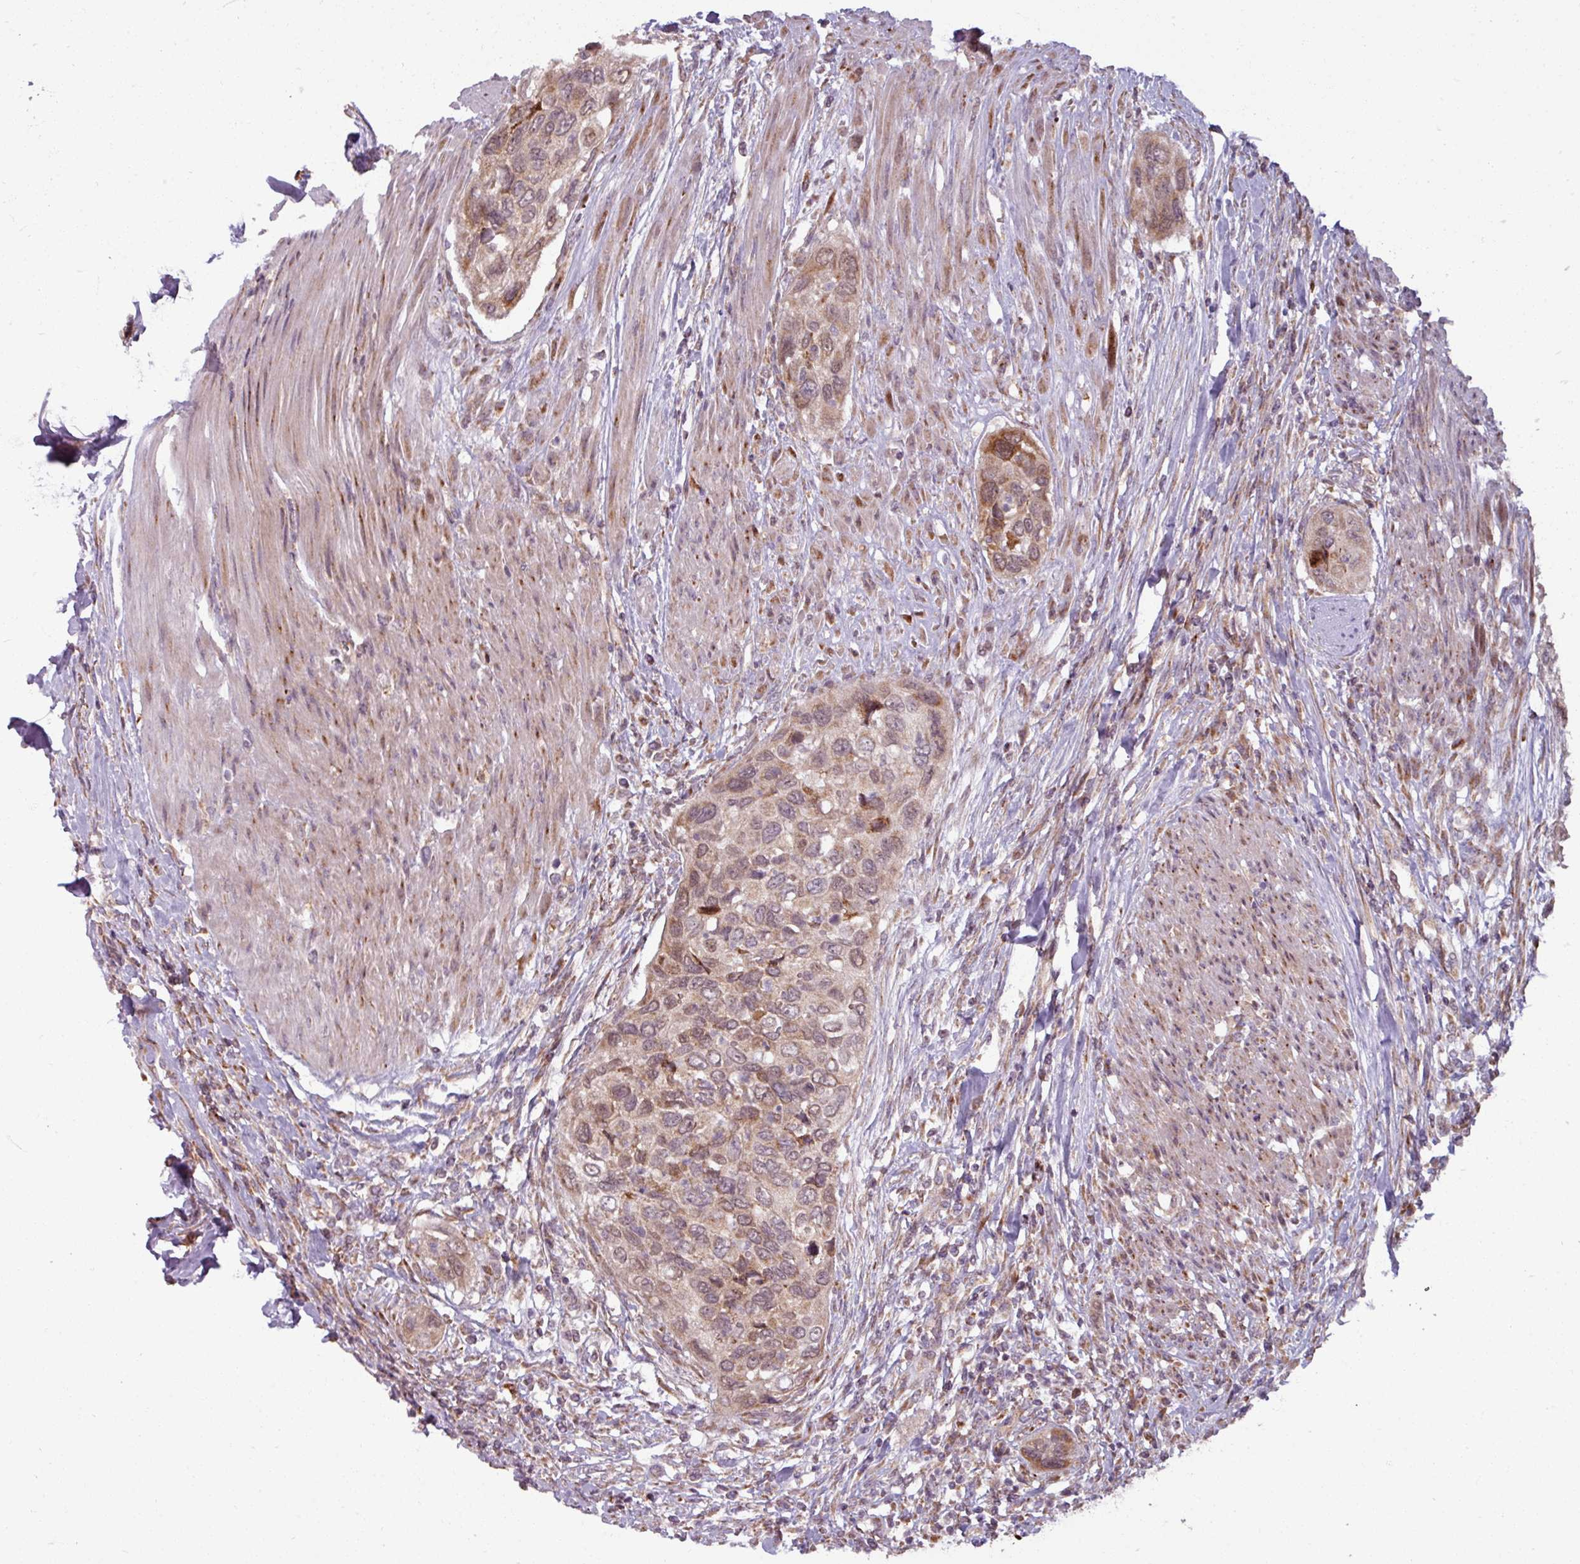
{"staining": {"intensity": "weak", "quantity": ">75%", "location": "cytoplasmic/membranous"}, "tissue": "urothelial cancer", "cell_type": "Tumor cells", "image_type": "cancer", "snomed": [{"axis": "morphology", "description": "Urothelial carcinoma, High grade"}, {"axis": "topography", "description": "Urinary bladder"}], "caption": "Immunohistochemical staining of human high-grade urothelial carcinoma displays weak cytoplasmic/membranous protein expression in approximately >75% of tumor cells.", "gene": "MAGT1", "patient": {"sex": "female", "age": 60}}